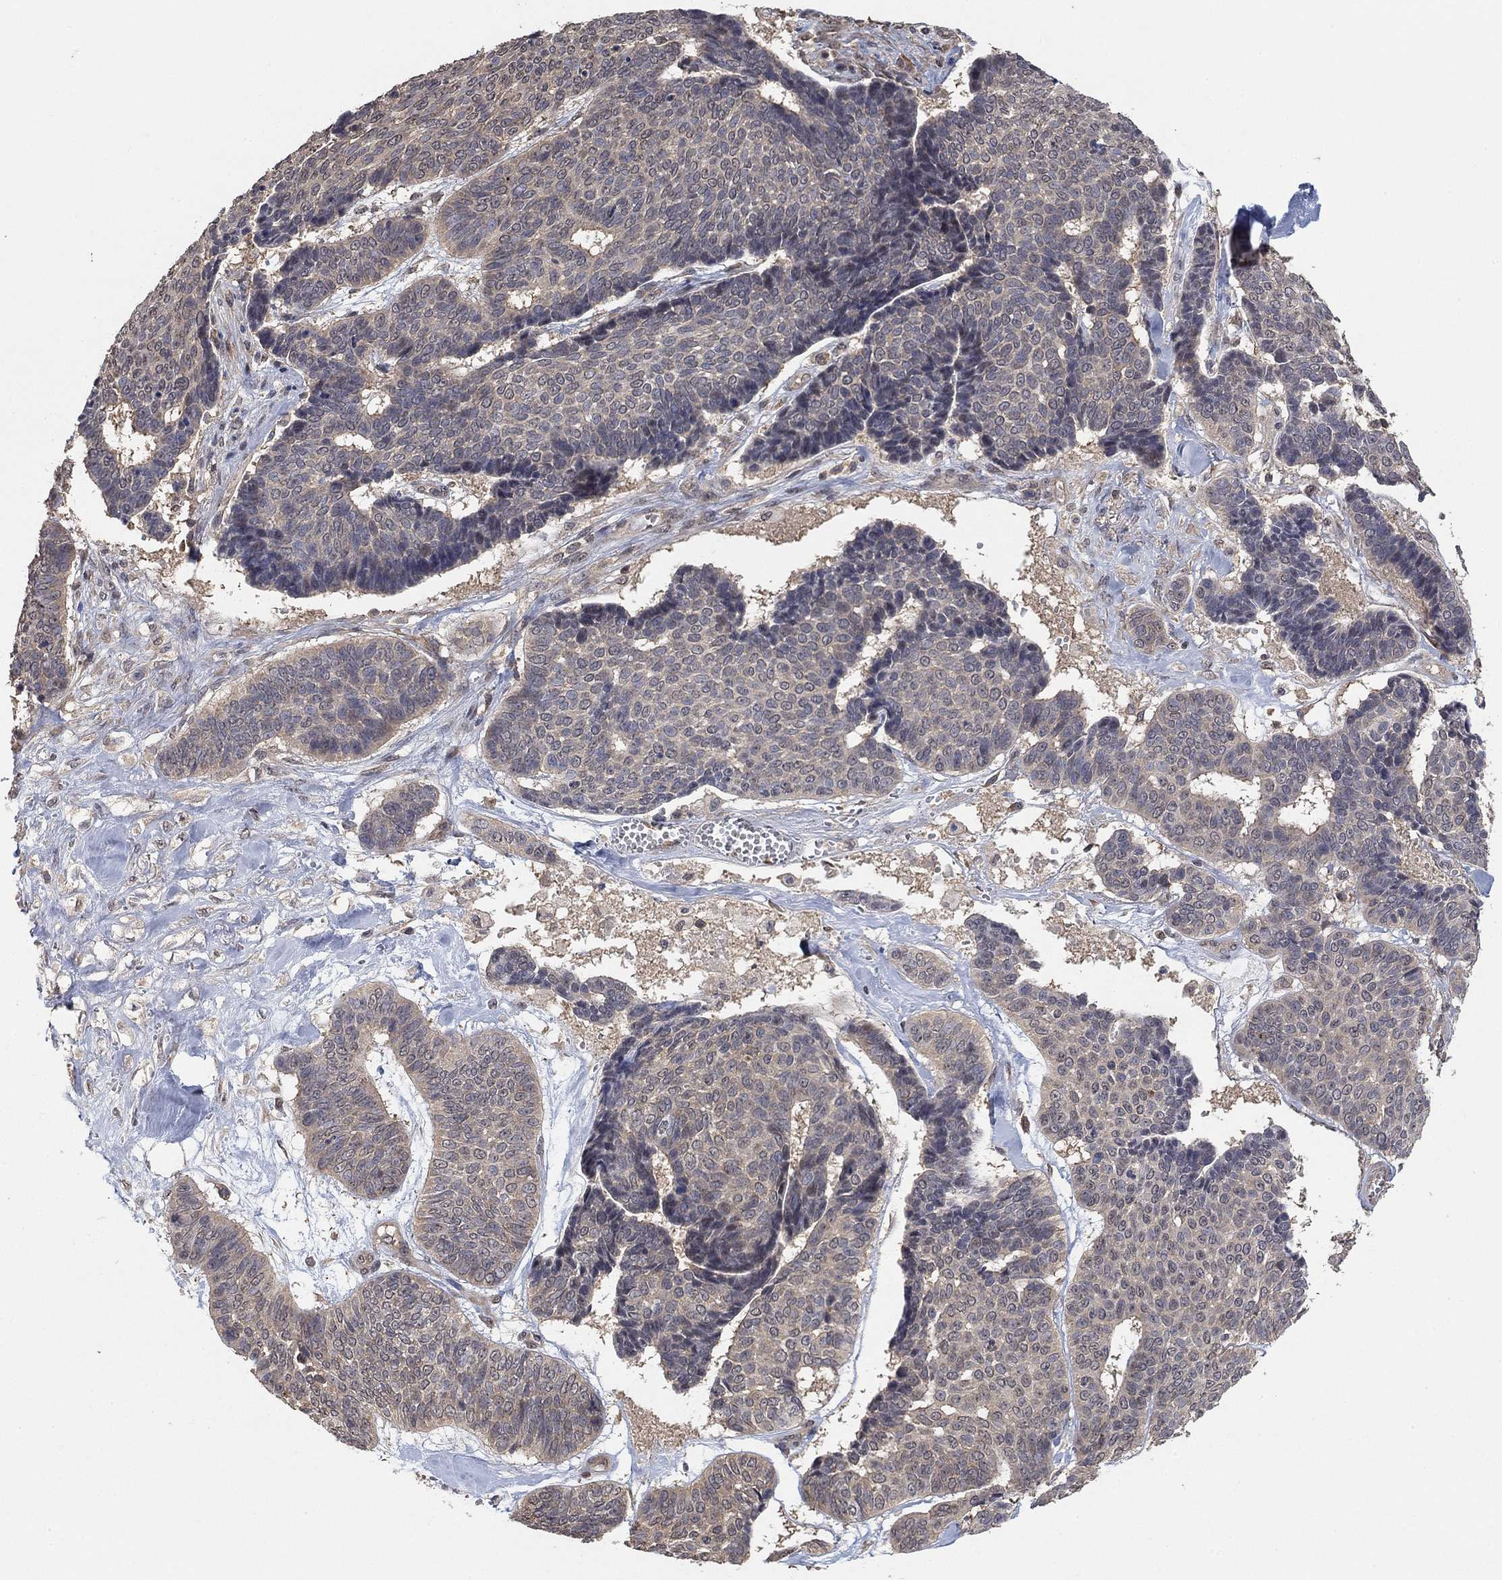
{"staining": {"intensity": "negative", "quantity": "none", "location": "none"}, "tissue": "skin cancer", "cell_type": "Tumor cells", "image_type": "cancer", "snomed": [{"axis": "morphology", "description": "Basal cell carcinoma"}, {"axis": "topography", "description": "Skin"}], "caption": "Immunohistochemistry (IHC) photomicrograph of basal cell carcinoma (skin) stained for a protein (brown), which exhibits no expression in tumor cells. (Brightfield microscopy of DAB (3,3'-diaminobenzidine) immunohistochemistry at high magnification).", "gene": "CCDC43", "patient": {"sex": "male", "age": 86}}